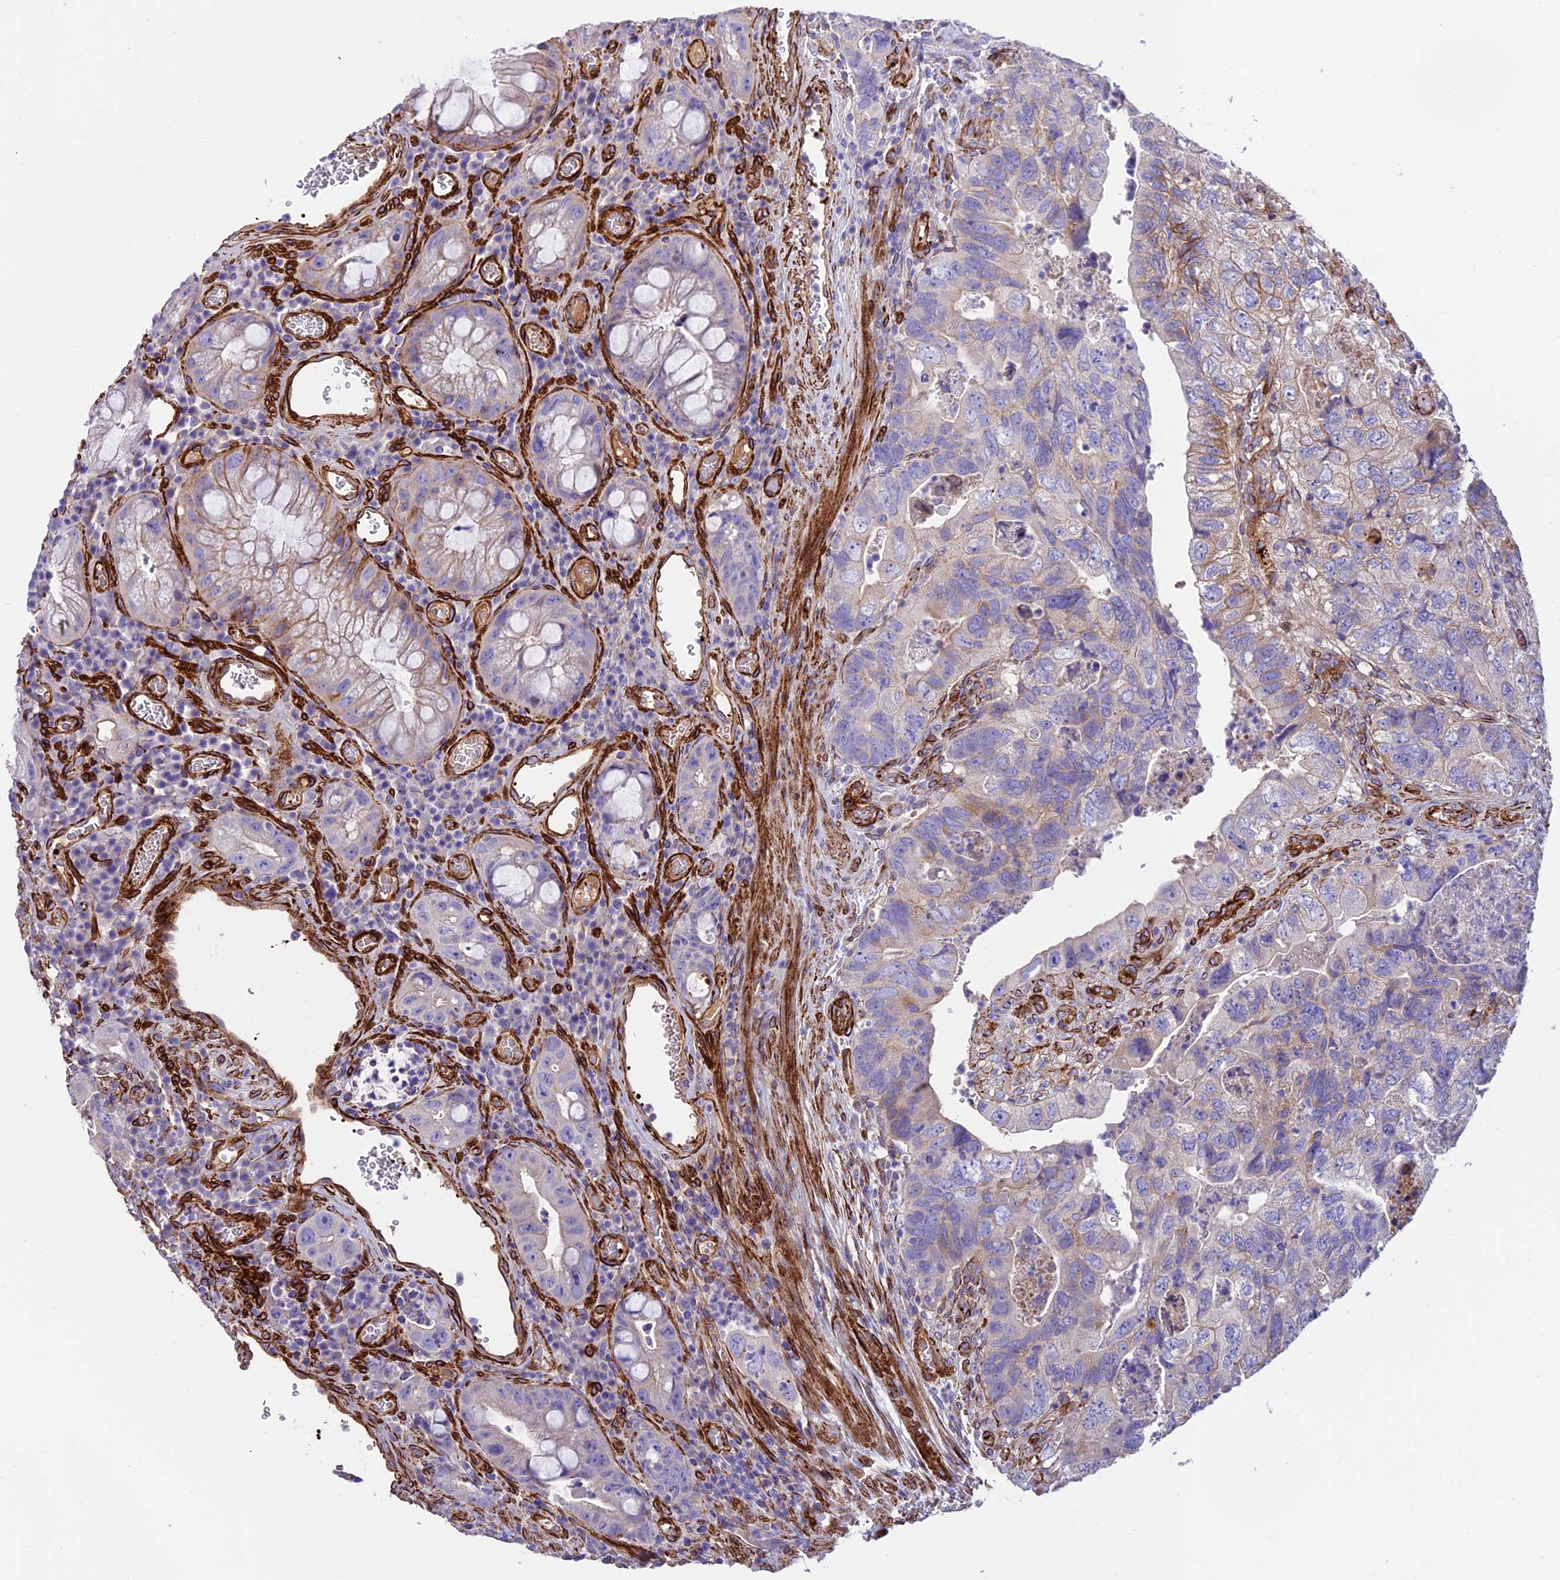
{"staining": {"intensity": "weak", "quantity": "<25%", "location": "cytoplasmic/membranous"}, "tissue": "colorectal cancer", "cell_type": "Tumor cells", "image_type": "cancer", "snomed": [{"axis": "morphology", "description": "Adenocarcinoma, NOS"}, {"axis": "topography", "description": "Rectum"}], "caption": "Tumor cells show no significant staining in colorectal cancer (adenocarcinoma).", "gene": "REX1BD", "patient": {"sex": "male", "age": 63}}